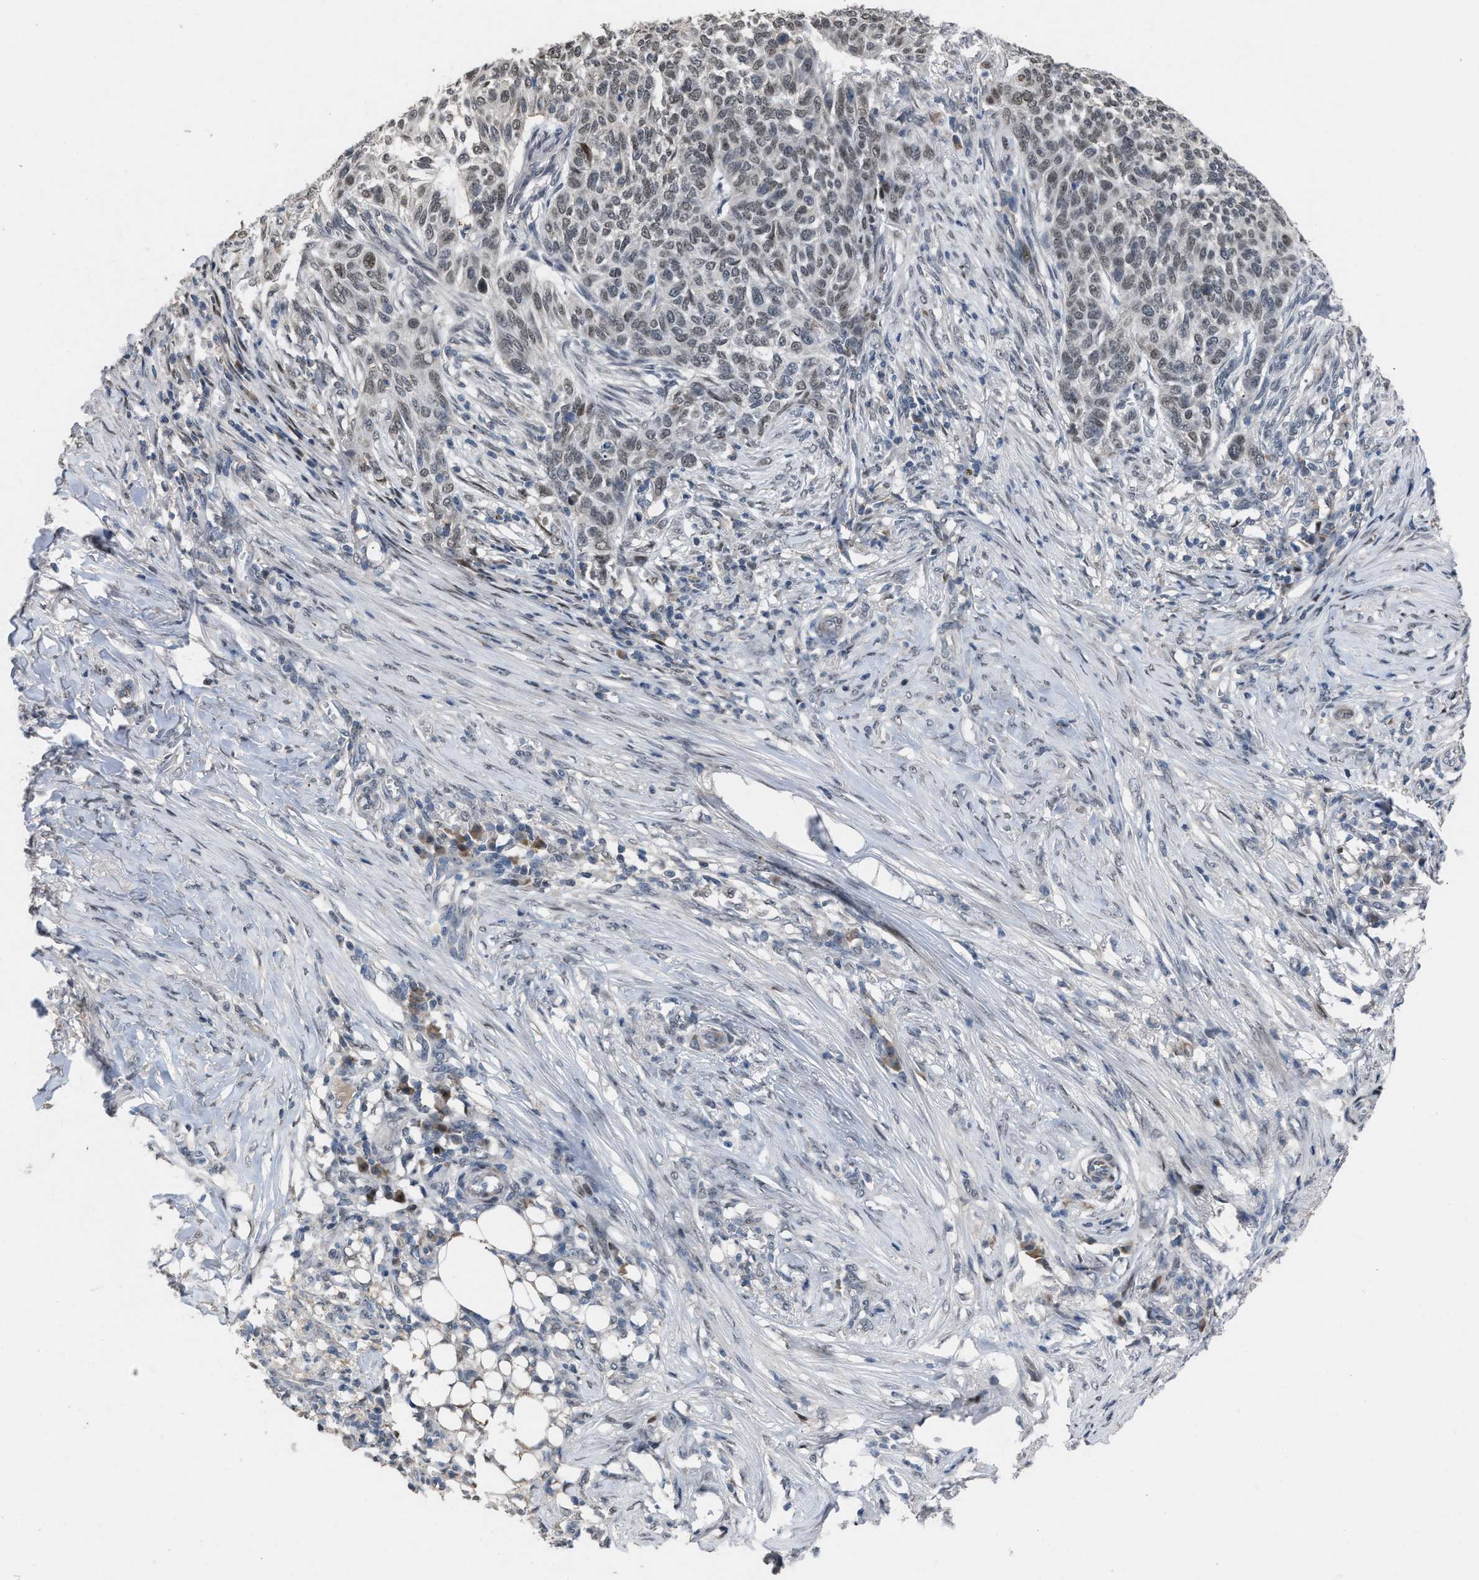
{"staining": {"intensity": "weak", "quantity": "25%-75%", "location": "nuclear"}, "tissue": "skin cancer", "cell_type": "Tumor cells", "image_type": "cancer", "snomed": [{"axis": "morphology", "description": "Basal cell carcinoma"}, {"axis": "topography", "description": "Skin"}], "caption": "Basal cell carcinoma (skin) tissue reveals weak nuclear staining in approximately 25%-75% of tumor cells, visualized by immunohistochemistry. (DAB = brown stain, brightfield microscopy at high magnification).", "gene": "SETDB1", "patient": {"sex": "male", "age": 85}}